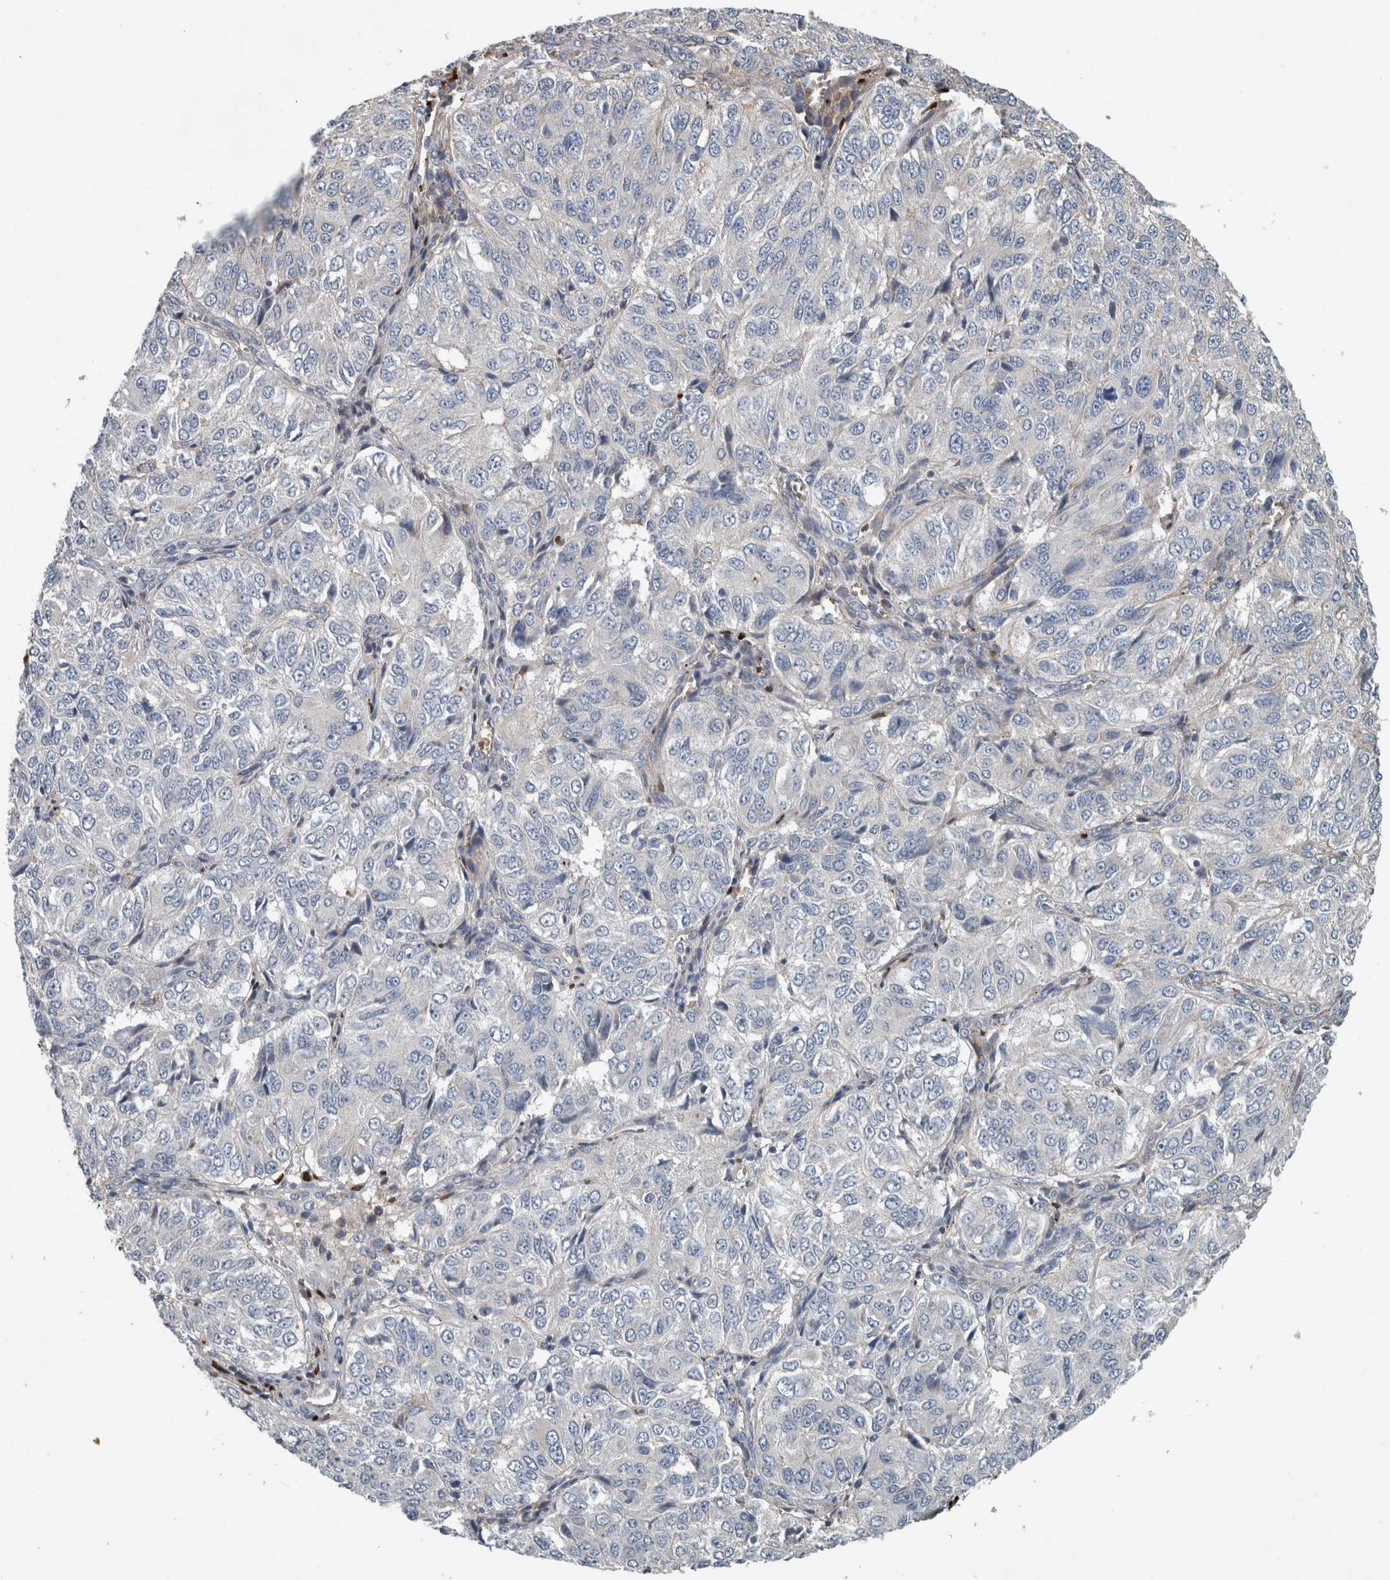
{"staining": {"intensity": "negative", "quantity": "none", "location": "none"}, "tissue": "ovarian cancer", "cell_type": "Tumor cells", "image_type": "cancer", "snomed": [{"axis": "morphology", "description": "Carcinoma, endometroid"}, {"axis": "topography", "description": "Ovary"}], "caption": "IHC histopathology image of ovarian cancer stained for a protein (brown), which demonstrates no positivity in tumor cells.", "gene": "FN1", "patient": {"sex": "female", "age": 51}}